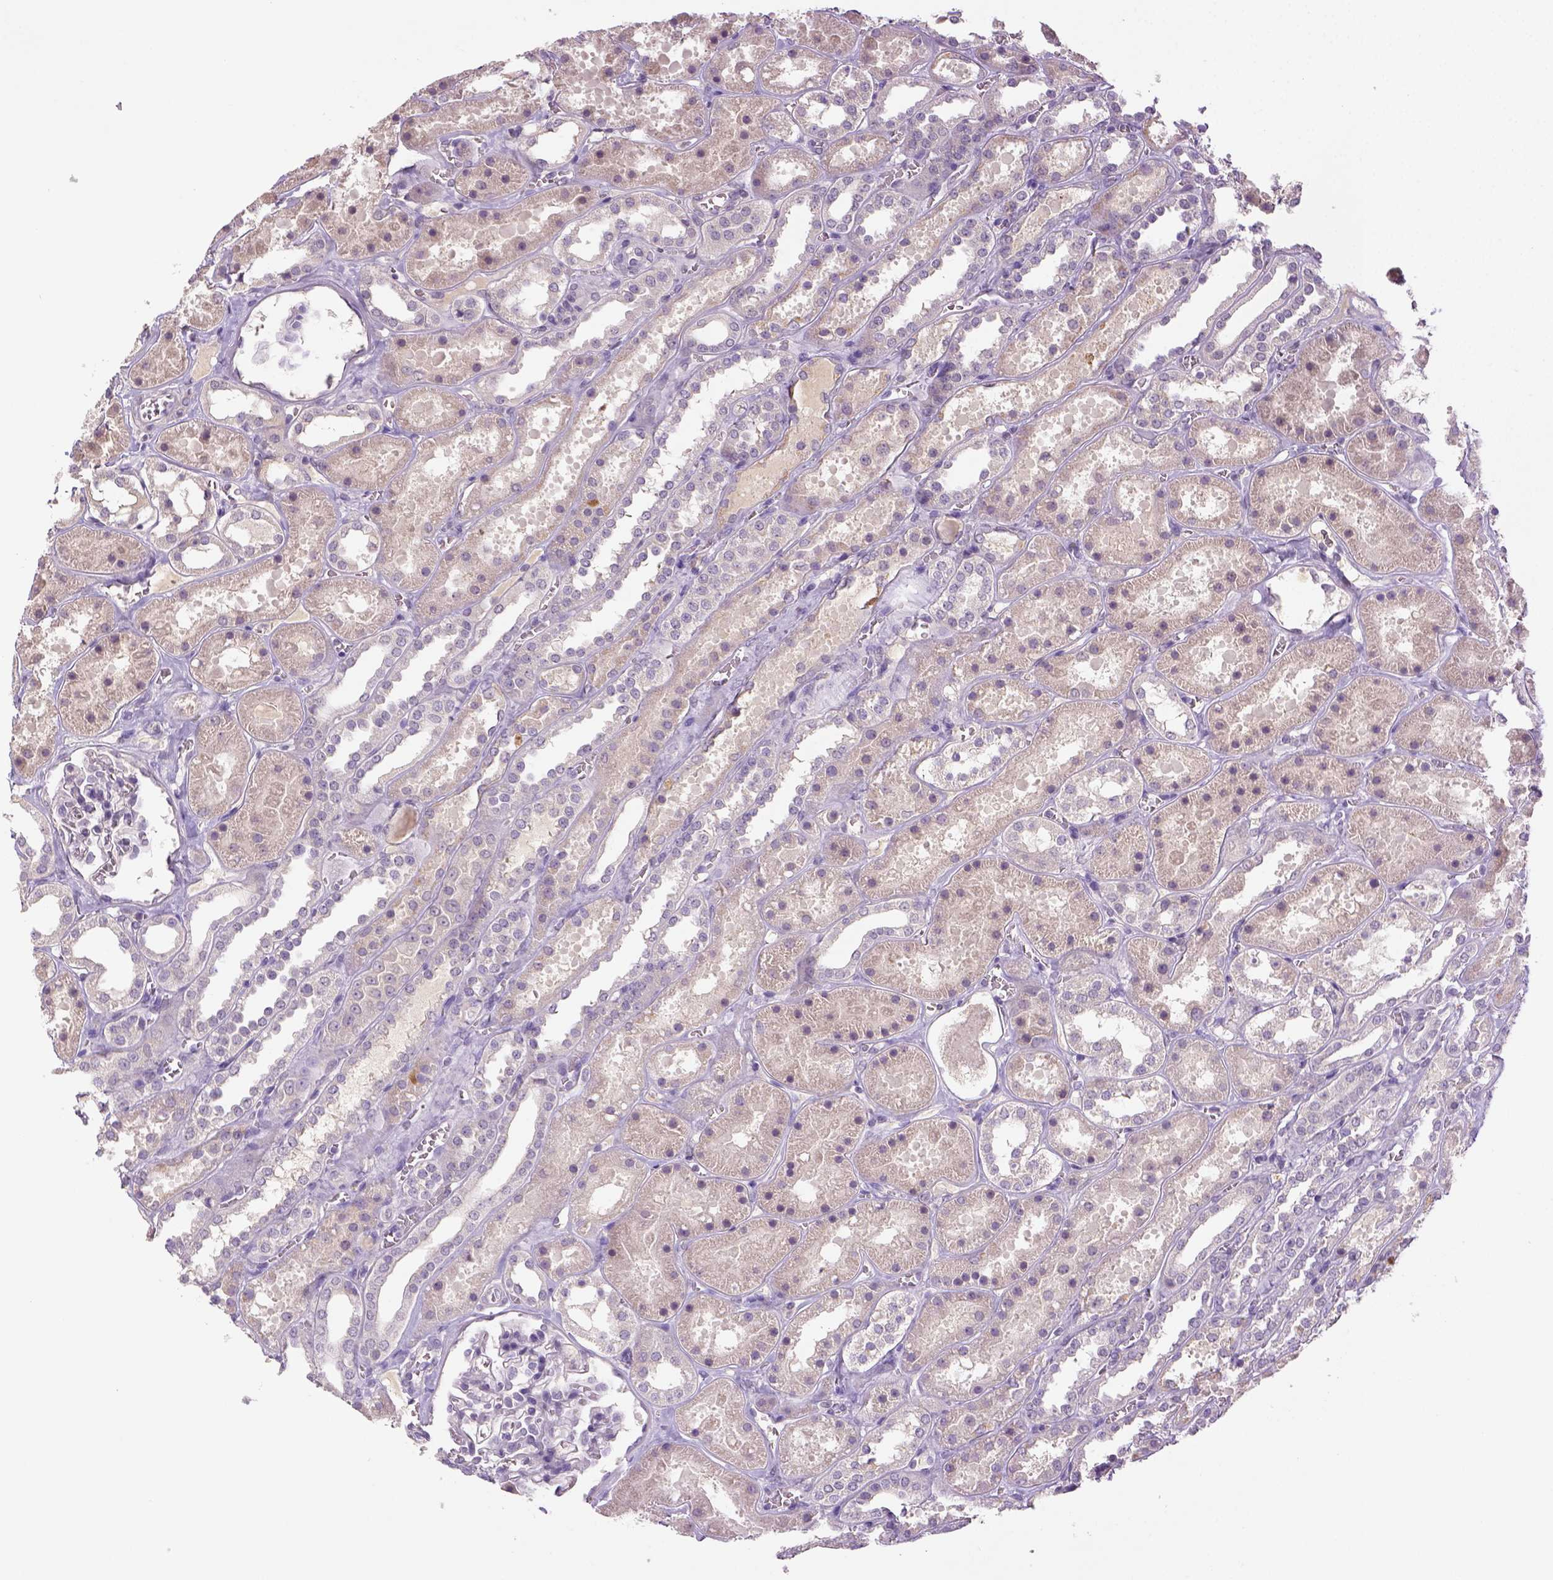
{"staining": {"intensity": "negative", "quantity": "none", "location": "none"}, "tissue": "kidney", "cell_type": "Cells in glomeruli", "image_type": "normal", "snomed": [{"axis": "morphology", "description": "Normal tissue, NOS"}, {"axis": "topography", "description": "Kidney"}], "caption": "Immunohistochemistry micrograph of normal kidney: kidney stained with DAB exhibits no significant protein positivity in cells in glomeruli.", "gene": "NLGN2", "patient": {"sex": "female", "age": 41}}